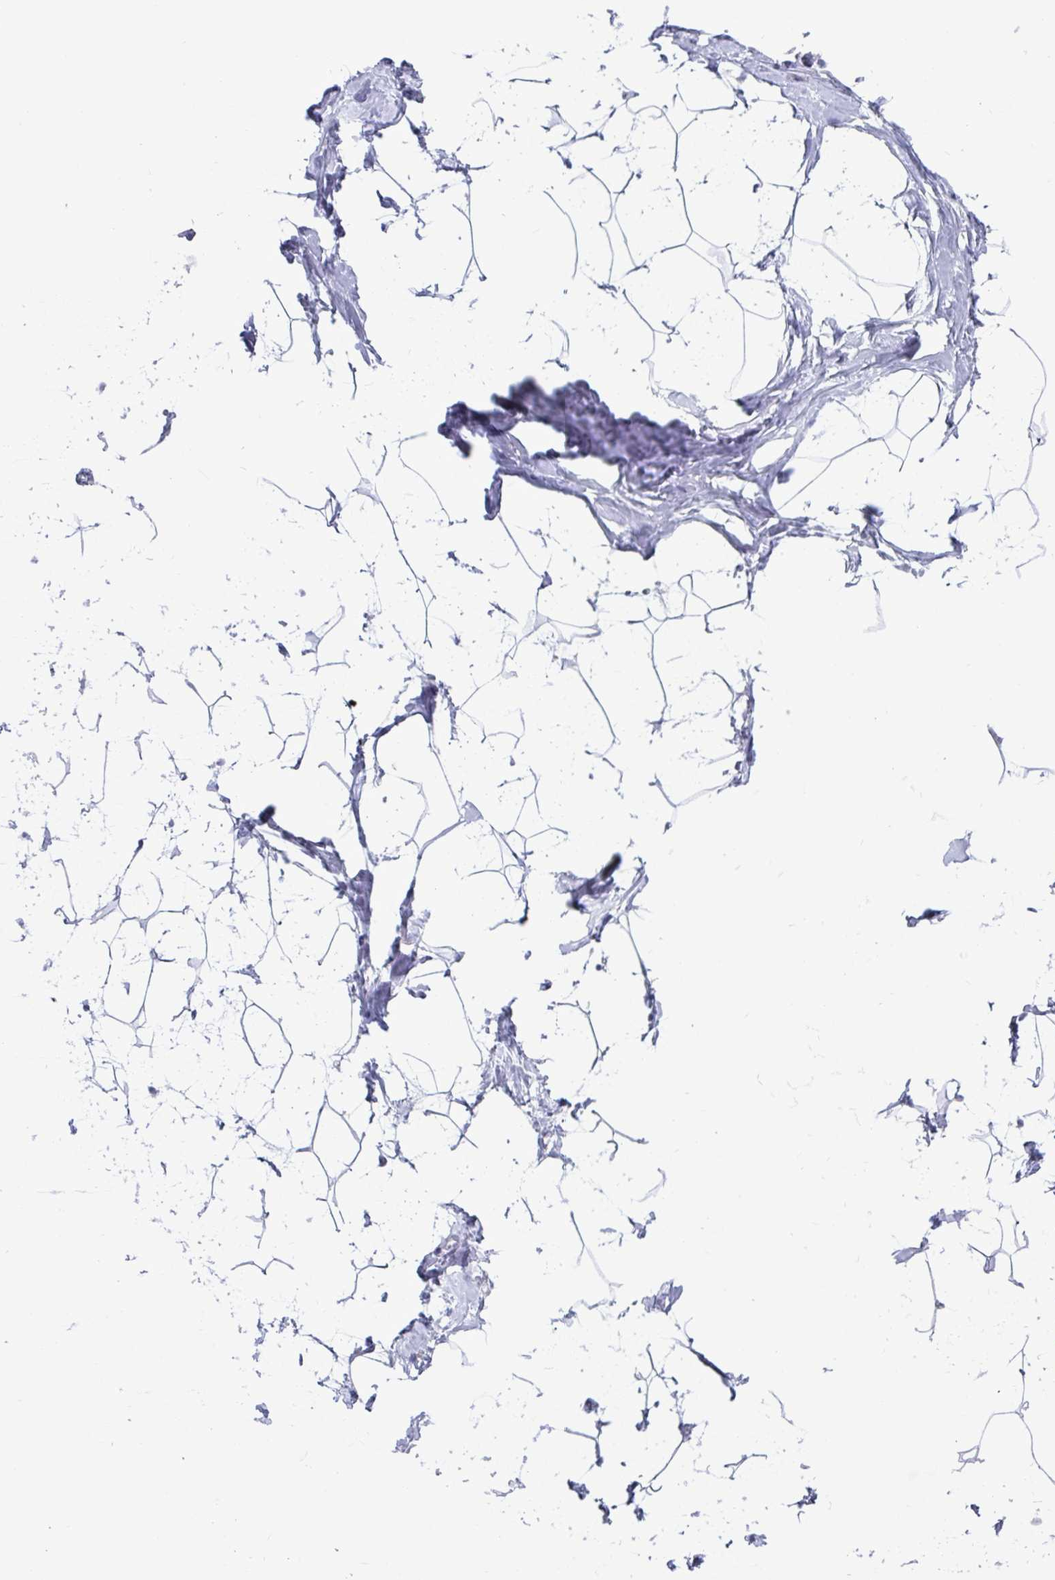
{"staining": {"intensity": "negative", "quantity": "none", "location": "none"}, "tissue": "breast", "cell_type": "Adipocytes", "image_type": "normal", "snomed": [{"axis": "morphology", "description": "Normal tissue, NOS"}, {"axis": "topography", "description": "Breast"}], "caption": "DAB immunohistochemical staining of normal human breast displays no significant staining in adipocytes. (DAB immunohistochemistry, high magnification).", "gene": "VSIG10L", "patient": {"sex": "female", "age": 32}}